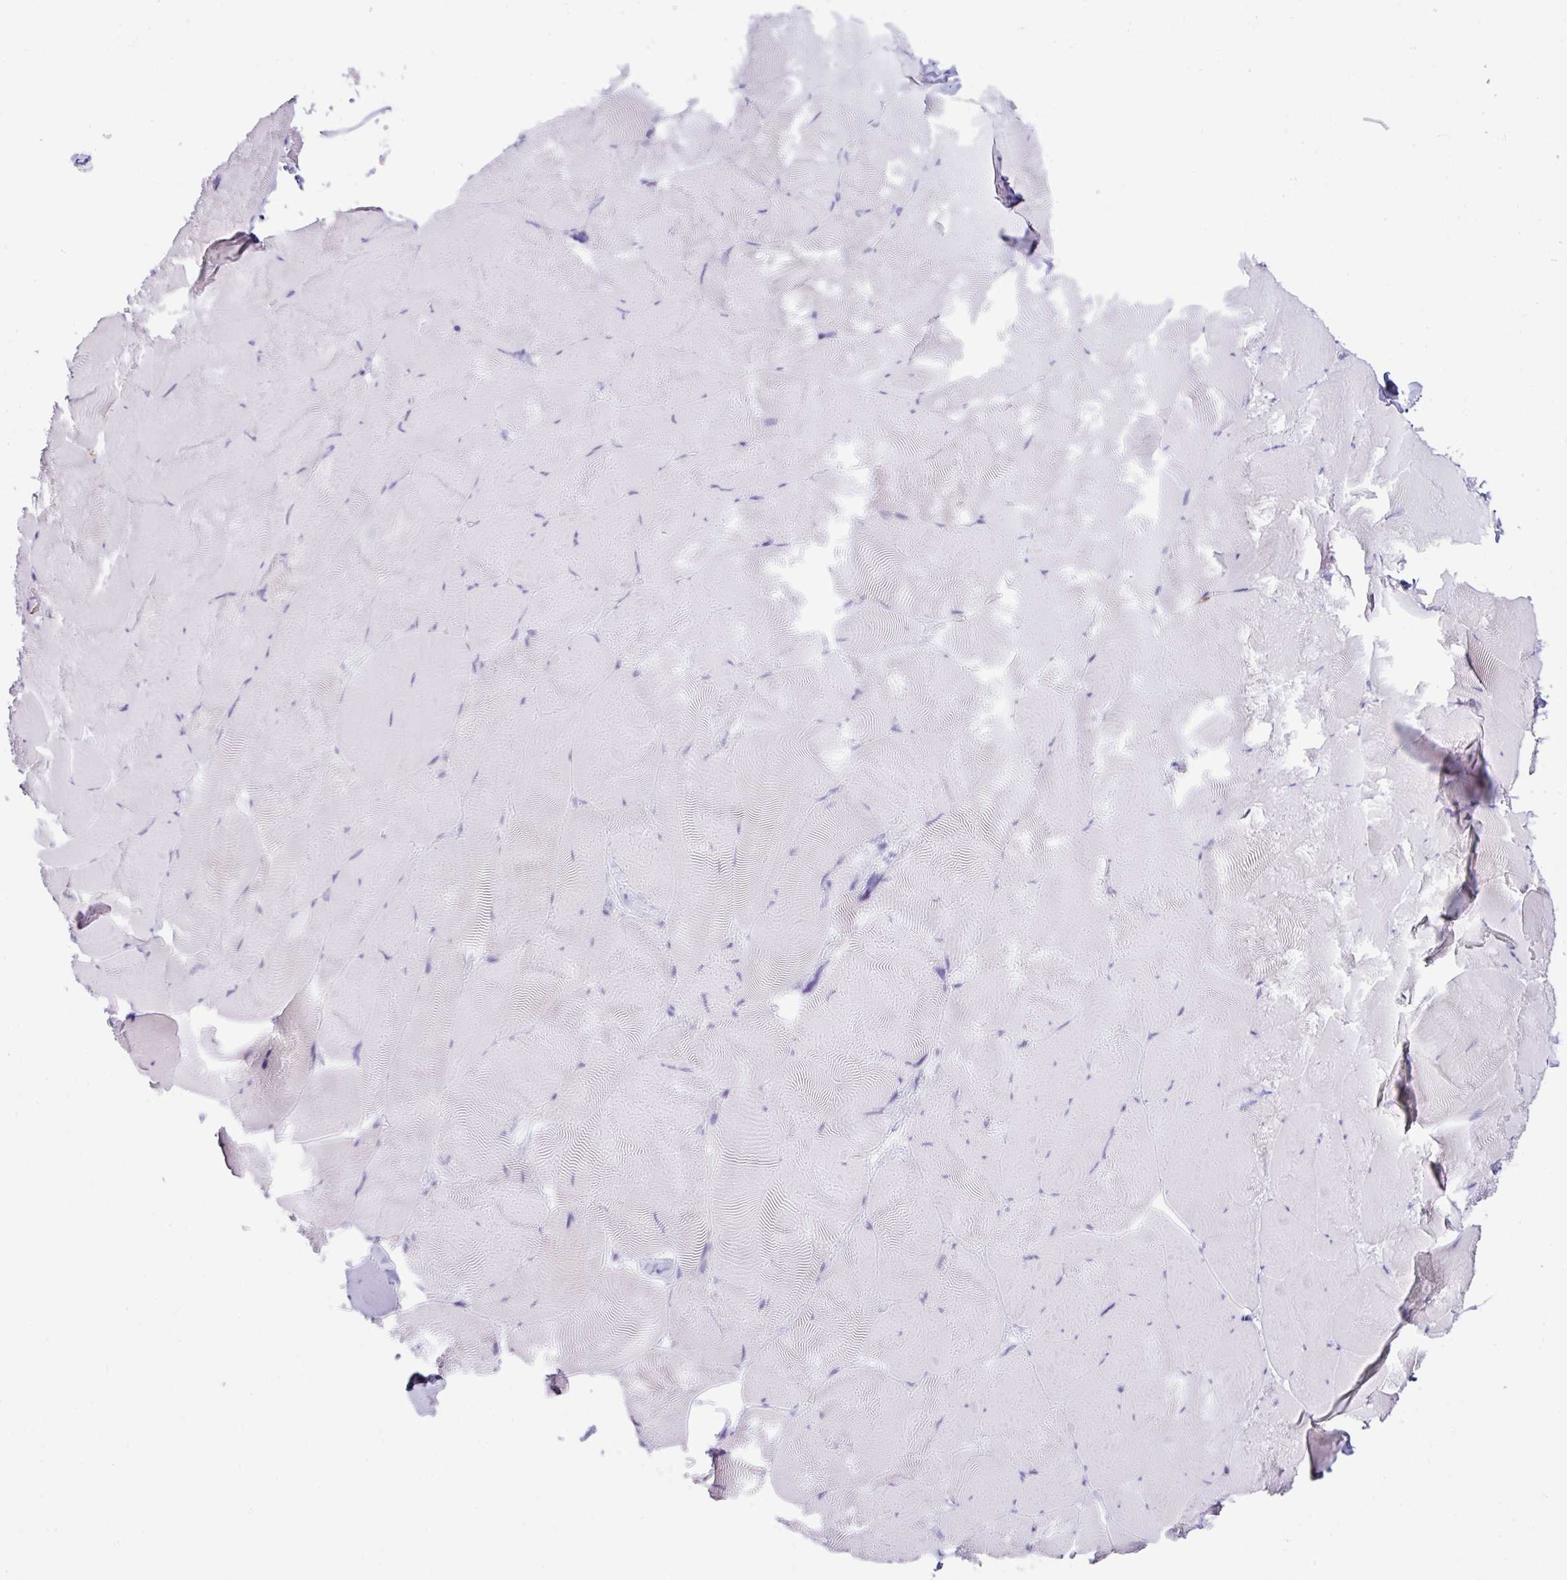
{"staining": {"intensity": "negative", "quantity": "none", "location": "none"}, "tissue": "skeletal muscle", "cell_type": "Myocytes", "image_type": "normal", "snomed": [{"axis": "morphology", "description": "Normal tissue, NOS"}, {"axis": "topography", "description": "Skeletal muscle"}], "caption": "The photomicrograph shows no staining of myocytes in benign skeletal muscle.", "gene": "SH2D3C", "patient": {"sex": "female", "age": 64}}